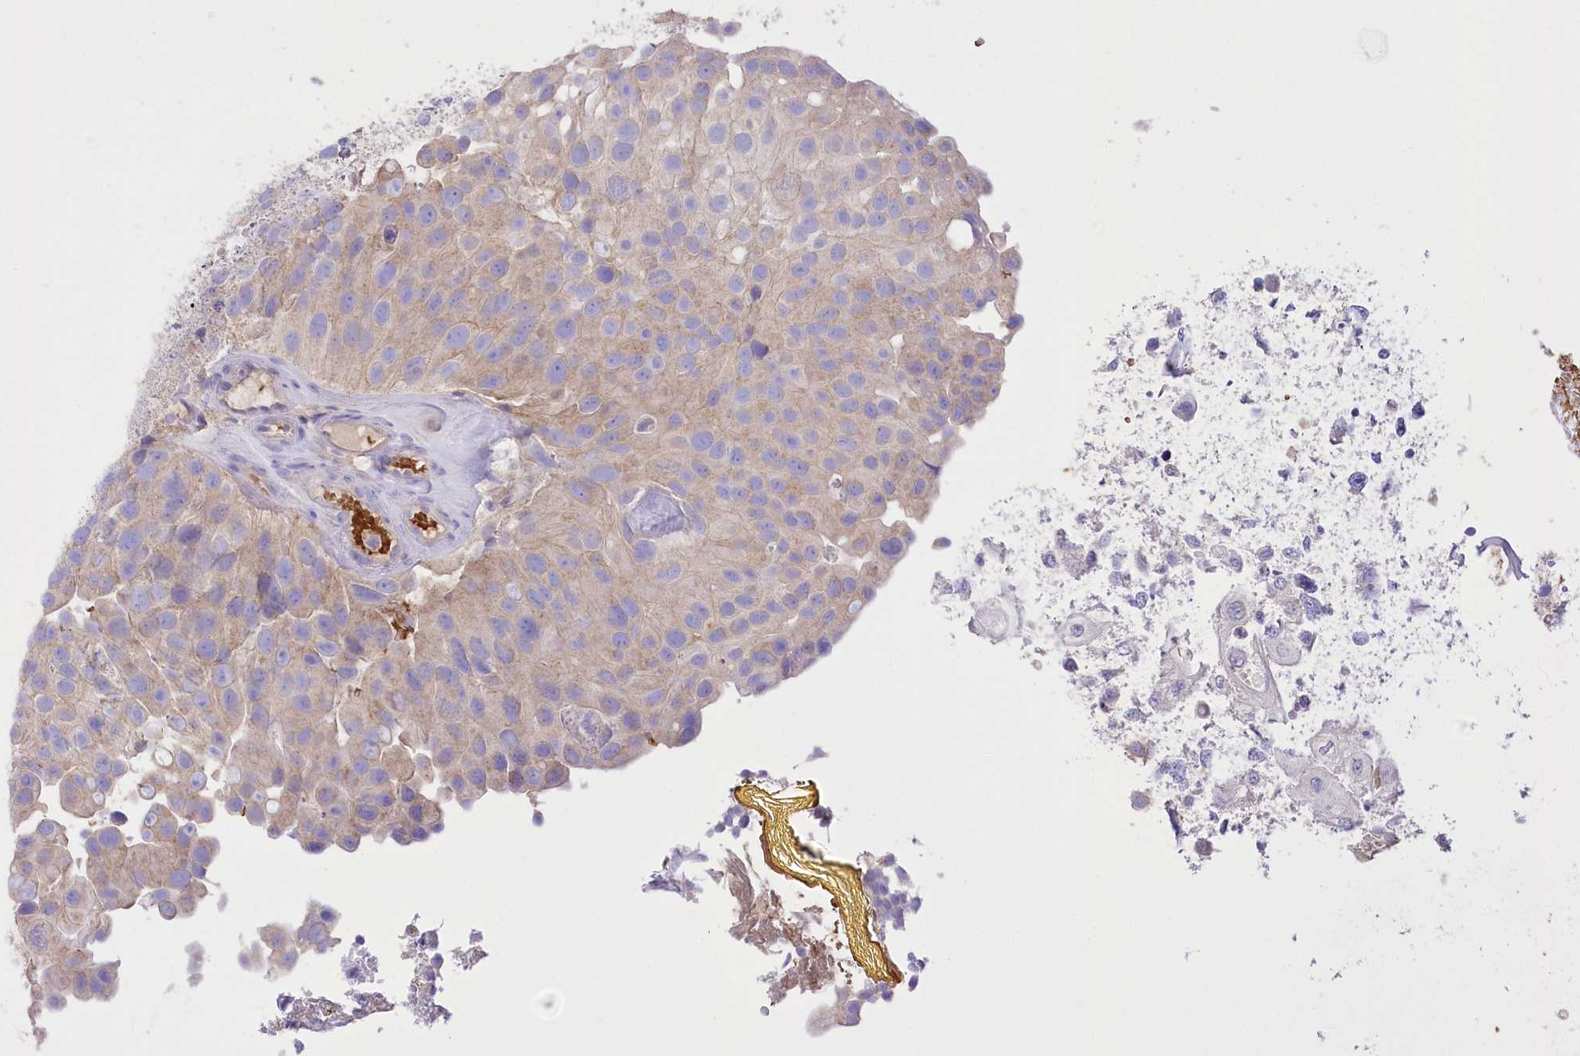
{"staining": {"intensity": "weak", "quantity": "25%-75%", "location": "cytoplasmic/membranous"}, "tissue": "urothelial cancer", "cell_type": "Tumor cells", "image_type": "cancer", "snomed": [{"axis": "morphology", "description": "Urothelial carcinoma, Low grade"}, {"axis": "topography", "description": "Urinary bladder"}], "caption": "This image shows immunohistochemistry staining of urothelial carcinoma (low-grade), with low weak cytoplasmic/membranous staining in about 25%-75% of tumor cells.", "gene": "PRSS53", "patient": {"sex": "male", "age": 78}}